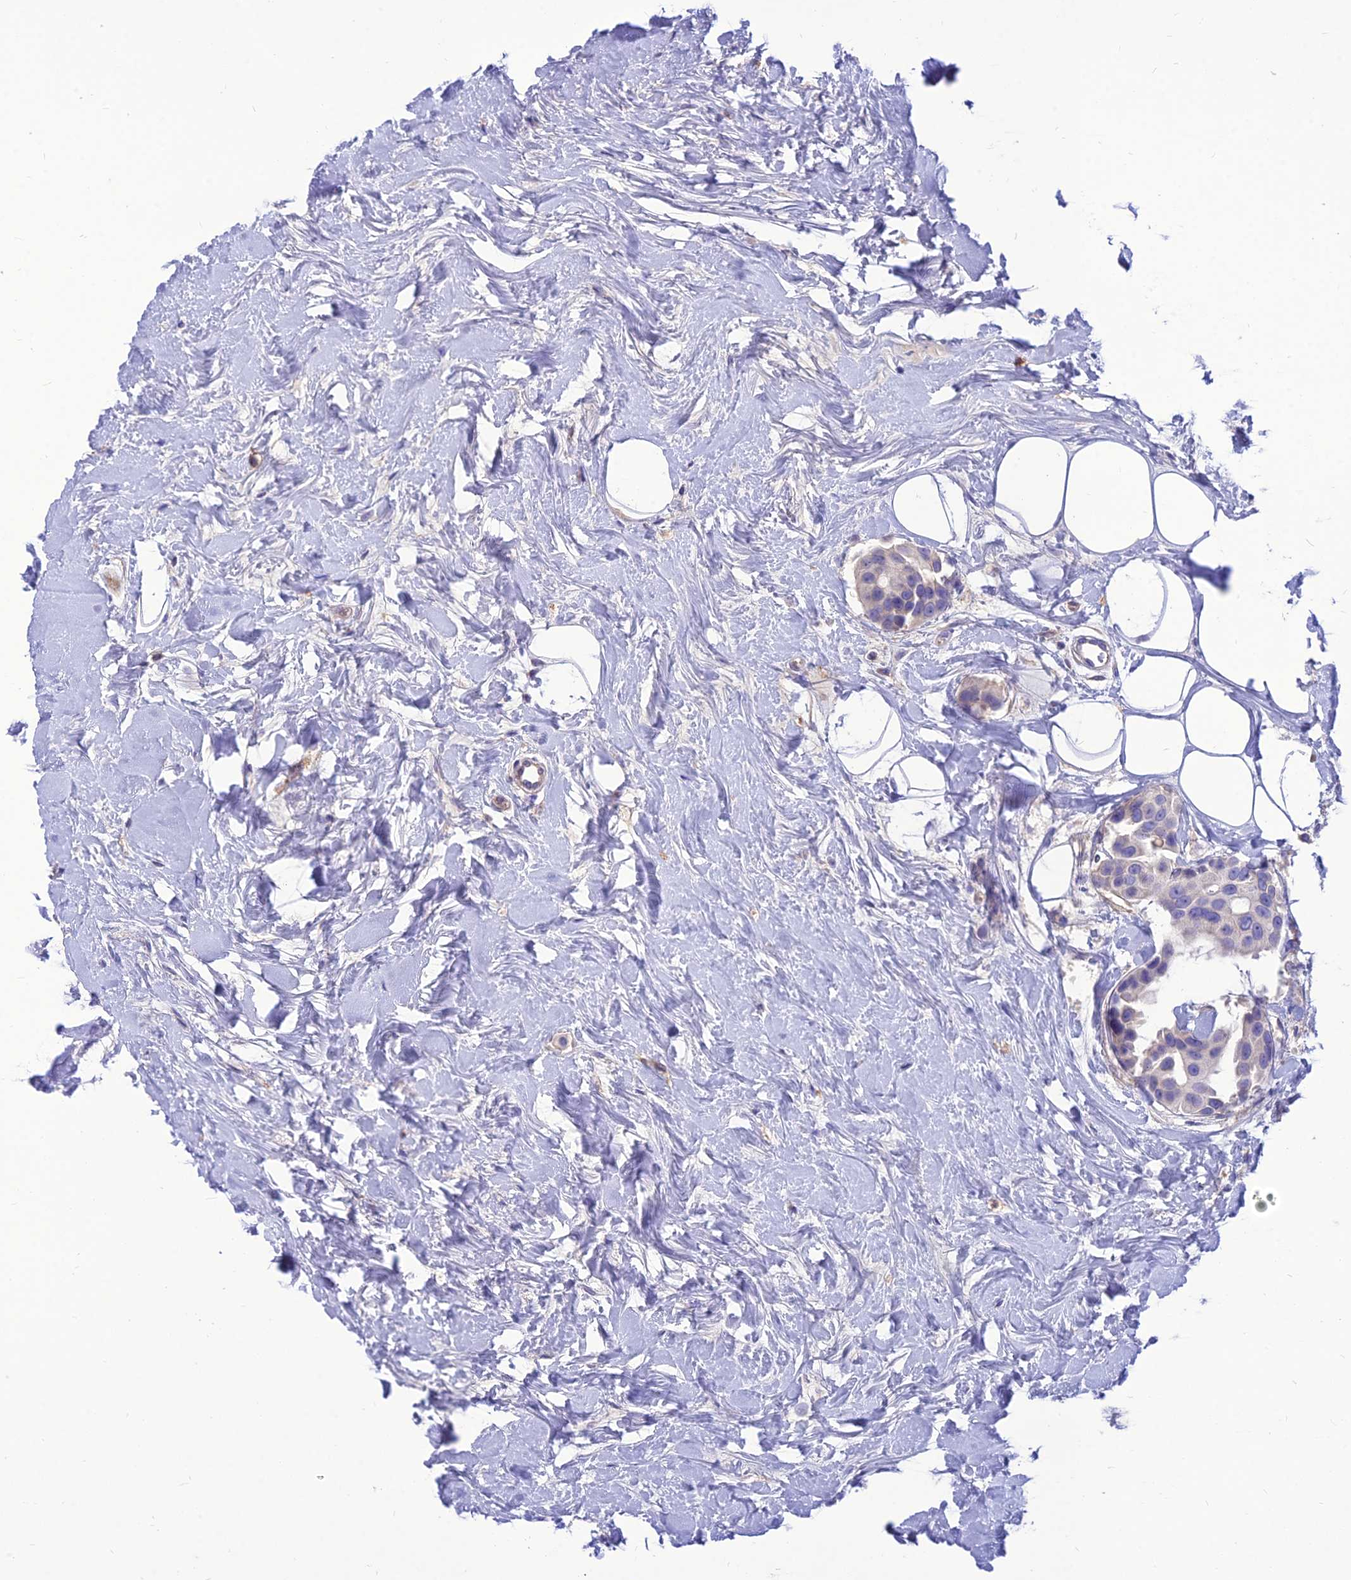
{"staining": {"intensity": "negative", "quantity": "none", "location": "none"}, "tissue": "breast cancer", "cell_type": "Tumor cells", "image_type": "cancer", "snomed": [{"axis": "morphology", "description": "Normal tissue, NOS"}, {"axis": "morphology", "description": "Duct carcinoma"}, {"axis": "topography", "description": "Breast"}], "caption": "This histopathology image is of breast infiltrating ductal carcinoma stained with immunohistochemistry to label a protein in brown with the nuclei are counter-stained blue. There is no expression in tumor cells.", "gene": "TEKT3", "patient": {"sex": "female", "age": 39}}